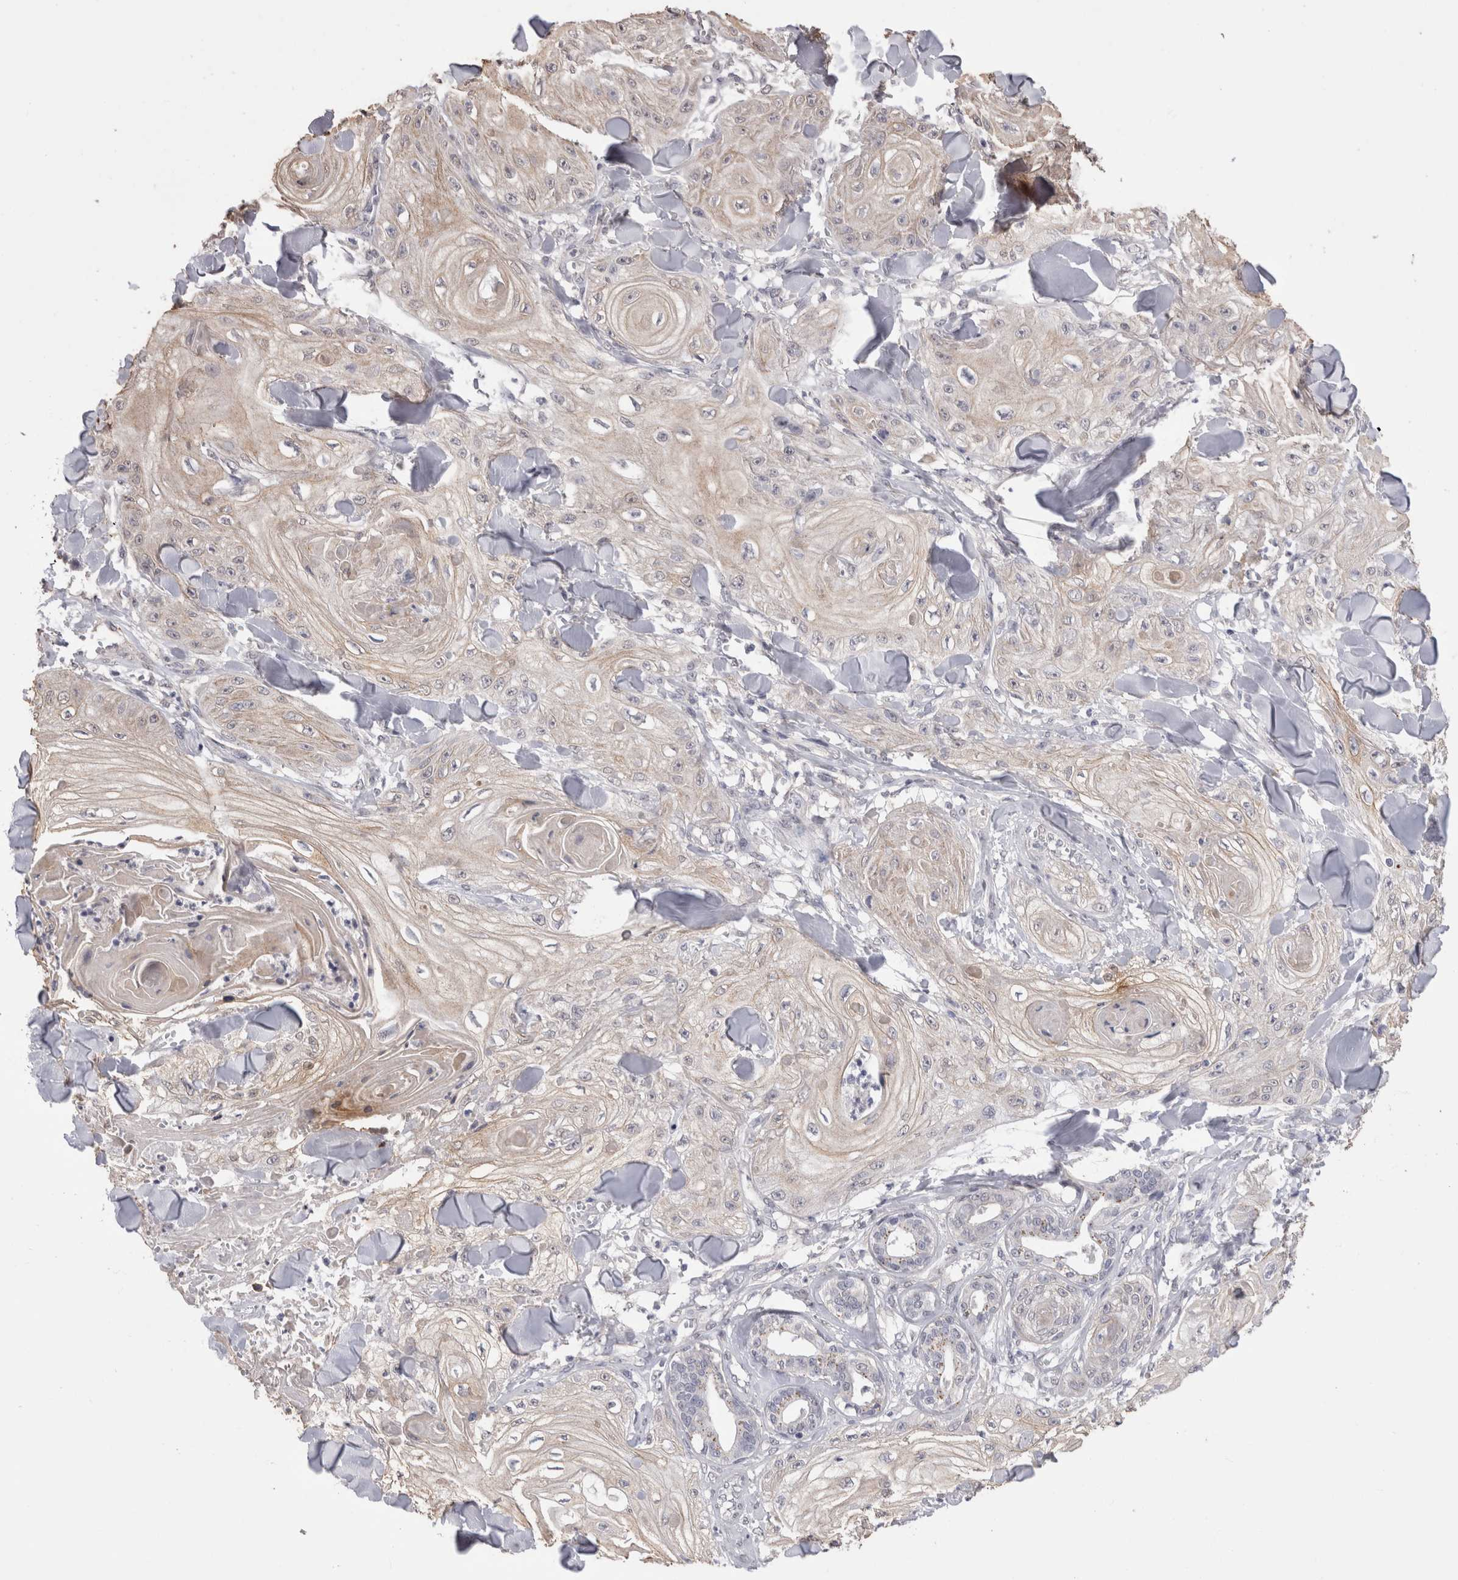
{"staining": {"intensity": "negative", "quantity": "none", "location": "none"}, "tissue": "skin cancer", "cell_type": "Tumor cells", "image_type": "cancer", "snomed": [{"axis": "morphology", "description": "Squamous cell carcinoma, NOS"}, {"axis": "topography", "description": "Skin"}], "caption": "Photomicrograph shows no significant protein staining in tumor cells of skin cancer (squamous cell carcinoma). The staining is performed using DAB brown chromogen with nuclei counter-stained in using hematoxylin.", "gene": "CDH6", "patient": {"sex": "male", "age": 74}}